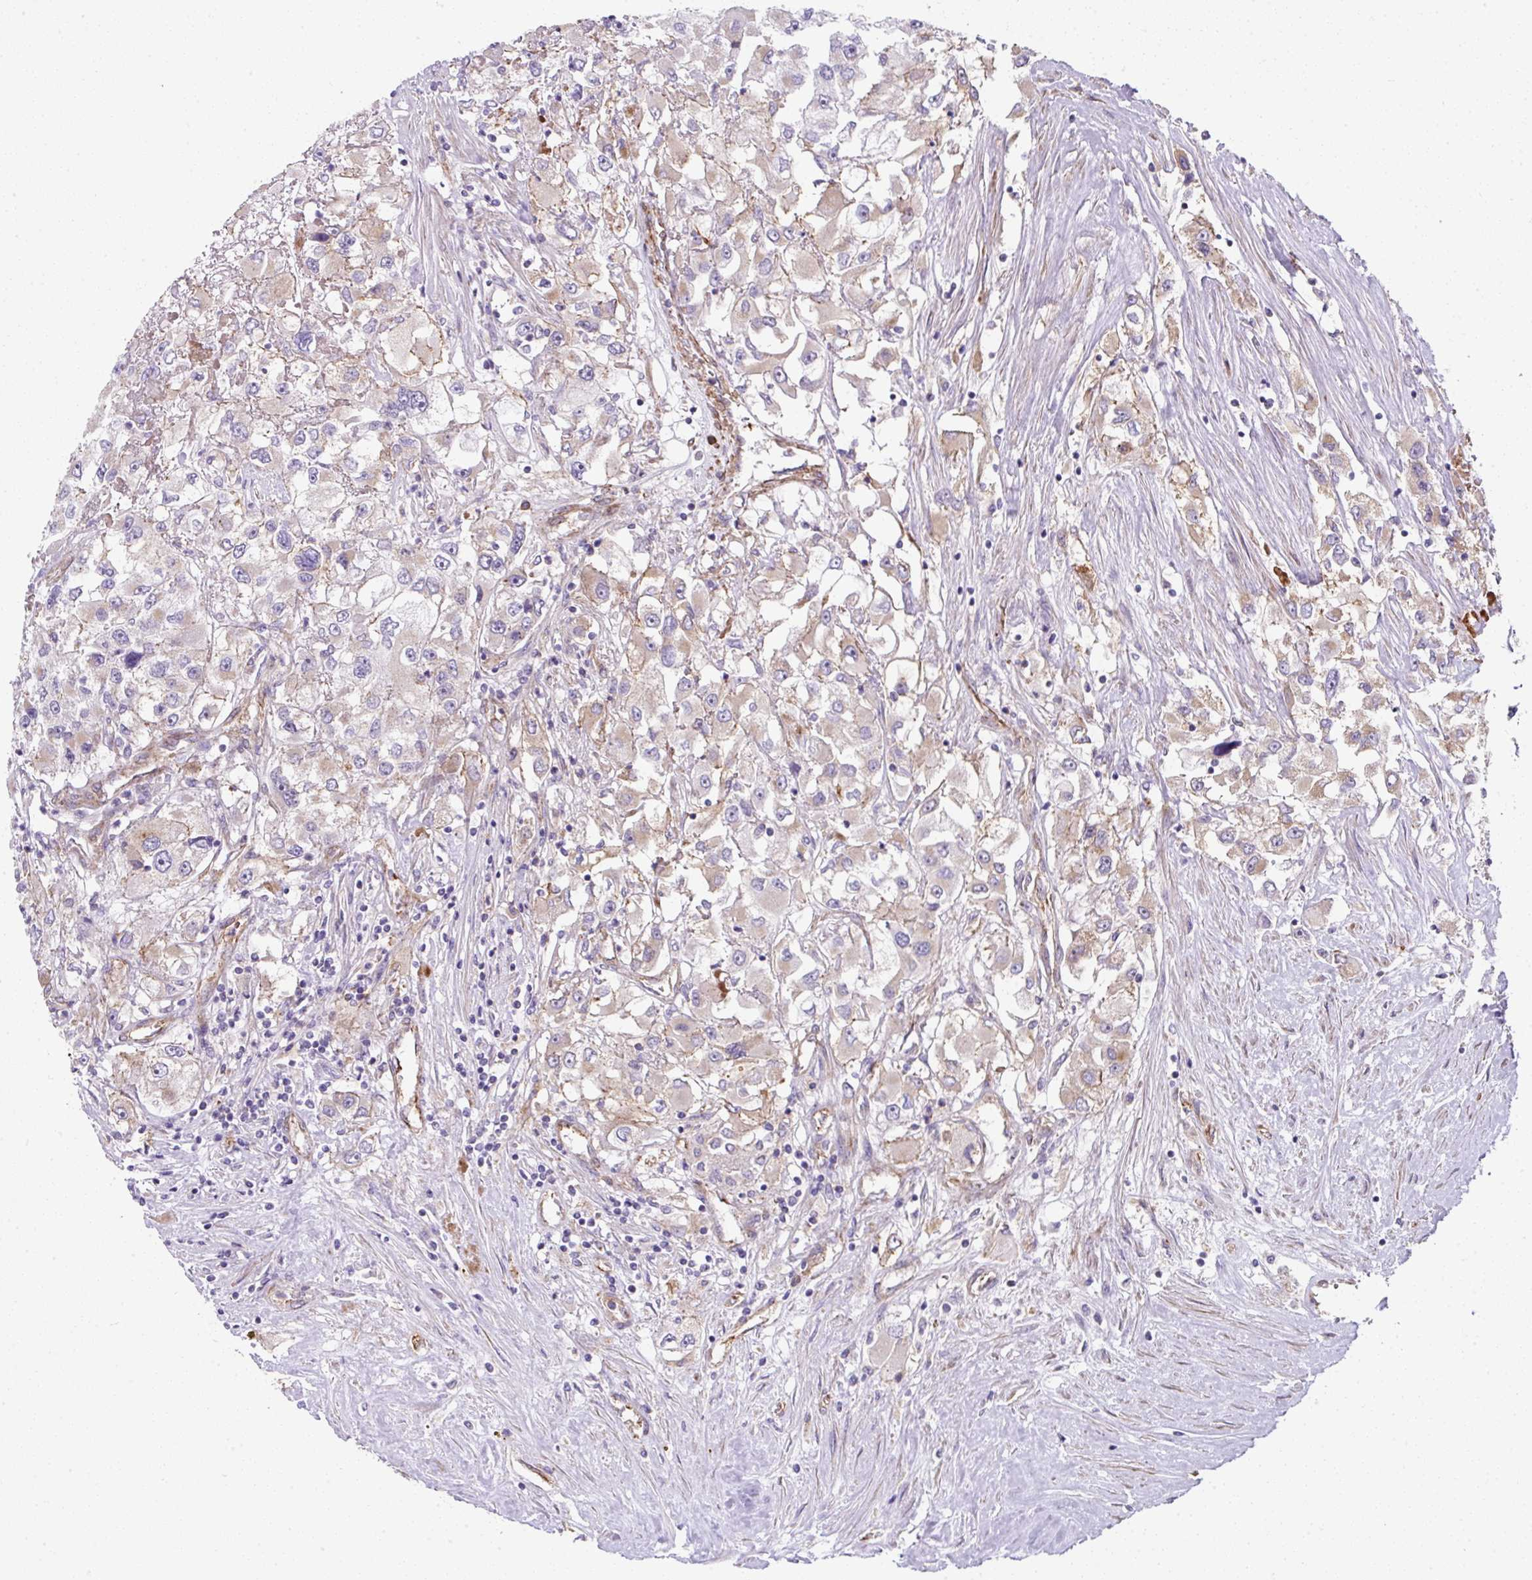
{"staining": {"intensity": "weak", "quantity": "<25%", "location": "cytoplasmic/membranous"}, "tissue": "renal cancer", "cell_type": "Tumor cells", "image_type": "cancer", "snomed": [{"axis": "morphology", "description": "Adenocarcinoma, NOS"}, {"axis": "topography", "description": "Kidney"}], "caption": "Renal cancer (adenocarcinoma) stained for a protein using IHC shows no expression tumor cells.", "gene": "ANKUB1", "patient": {"sex": "female", "age": 52}}